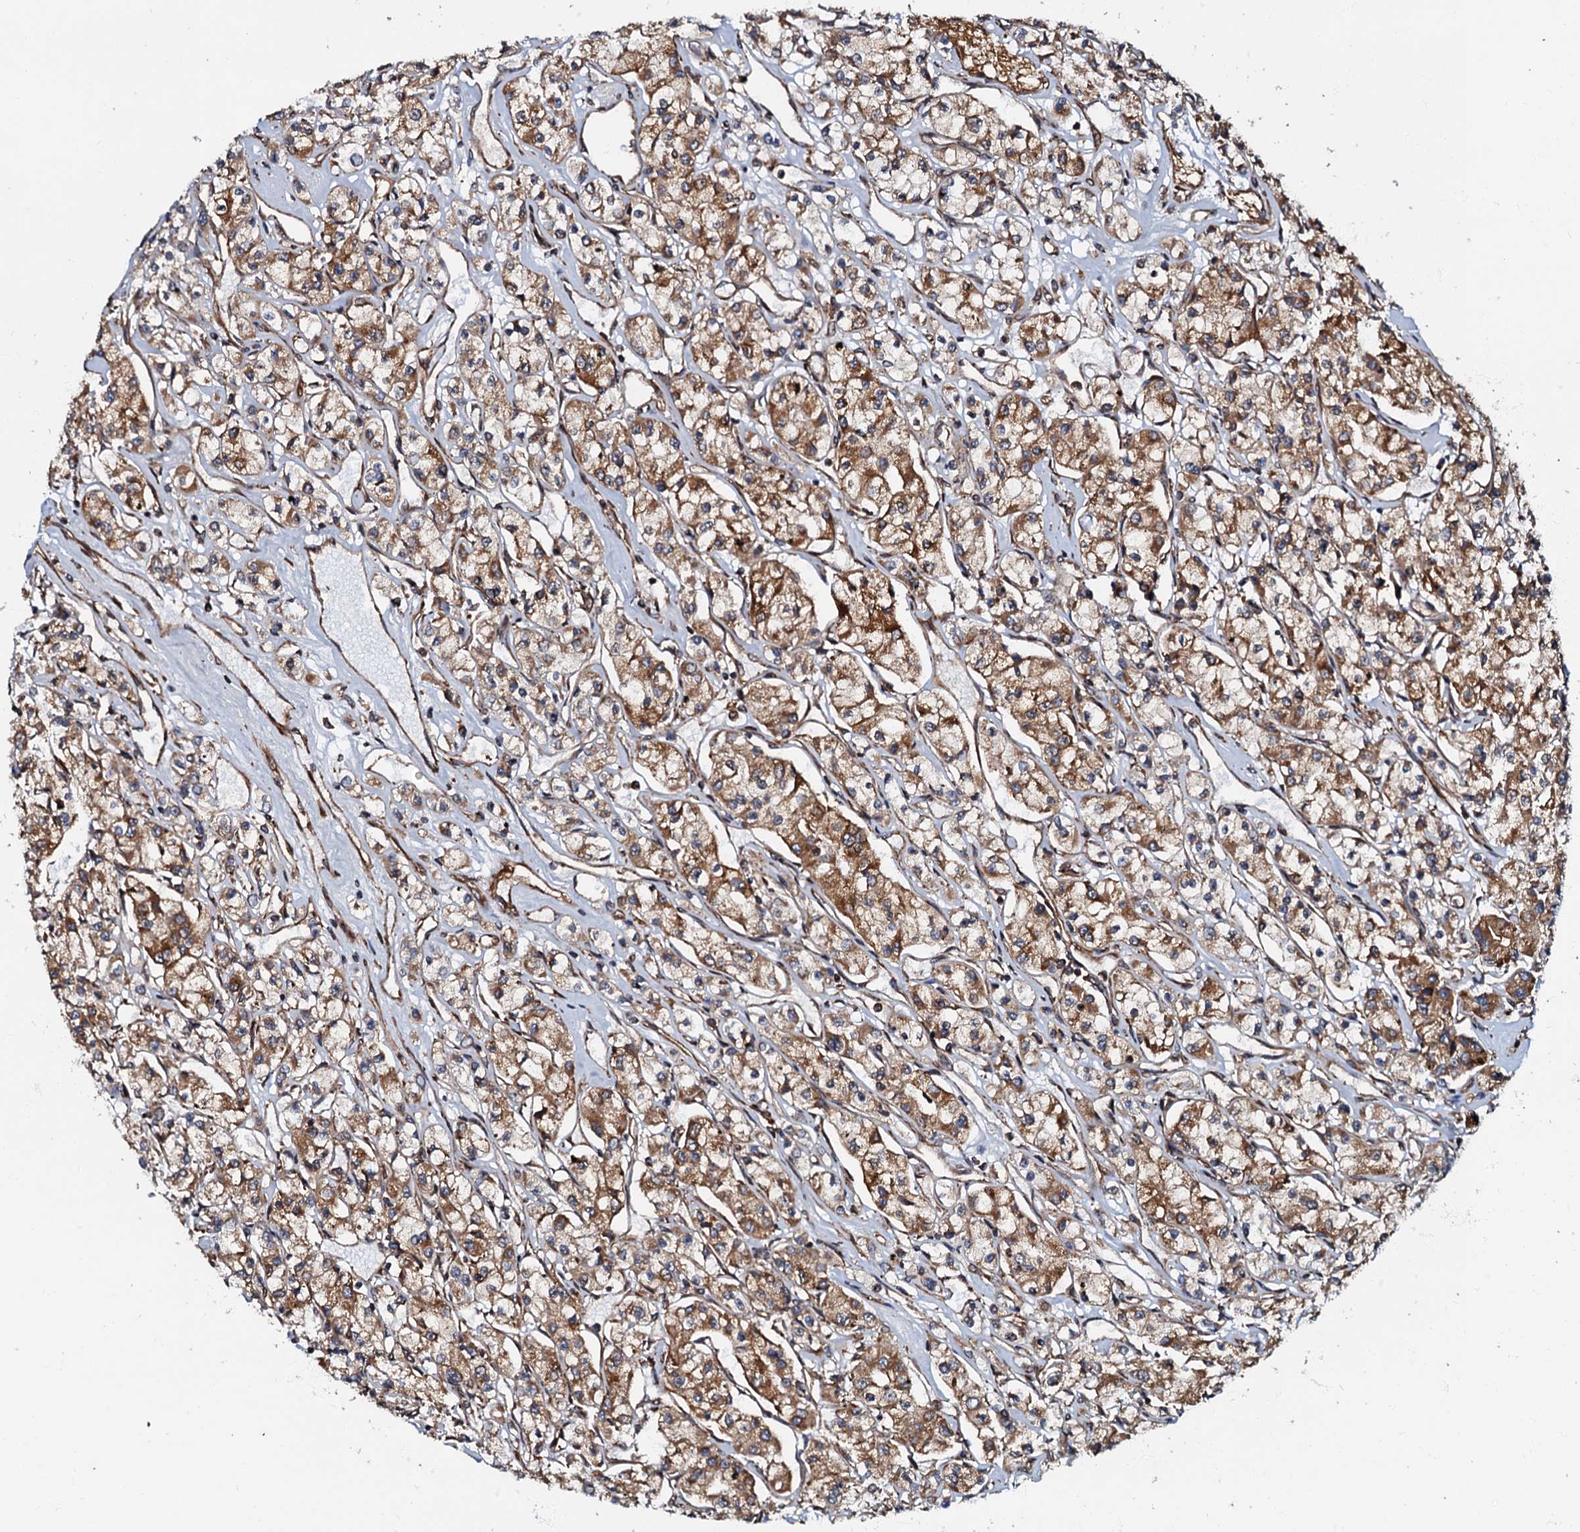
{"staining": {"intensity": "moderate", "quantity": ">75%", "location": "cytoplasmic/membranous"}, "tissue": "renal cancer", "cell_type": "Tumor cells", "image_type": "cancer", "snomed": [{"axis": "morphology", "description": "Adenocarcinoma, NOS"}, {"axis": "topography", "description": "Kidney"}], "caption": "Immunohistochemistry of human adenocarcinoma (renal) shows medium levels of moderate cytoplasmic/membranous expression in approximately >75% of tumor cells.", "gene": "BLOC1S6", "patient": {"sex": "female", "age": 59}}